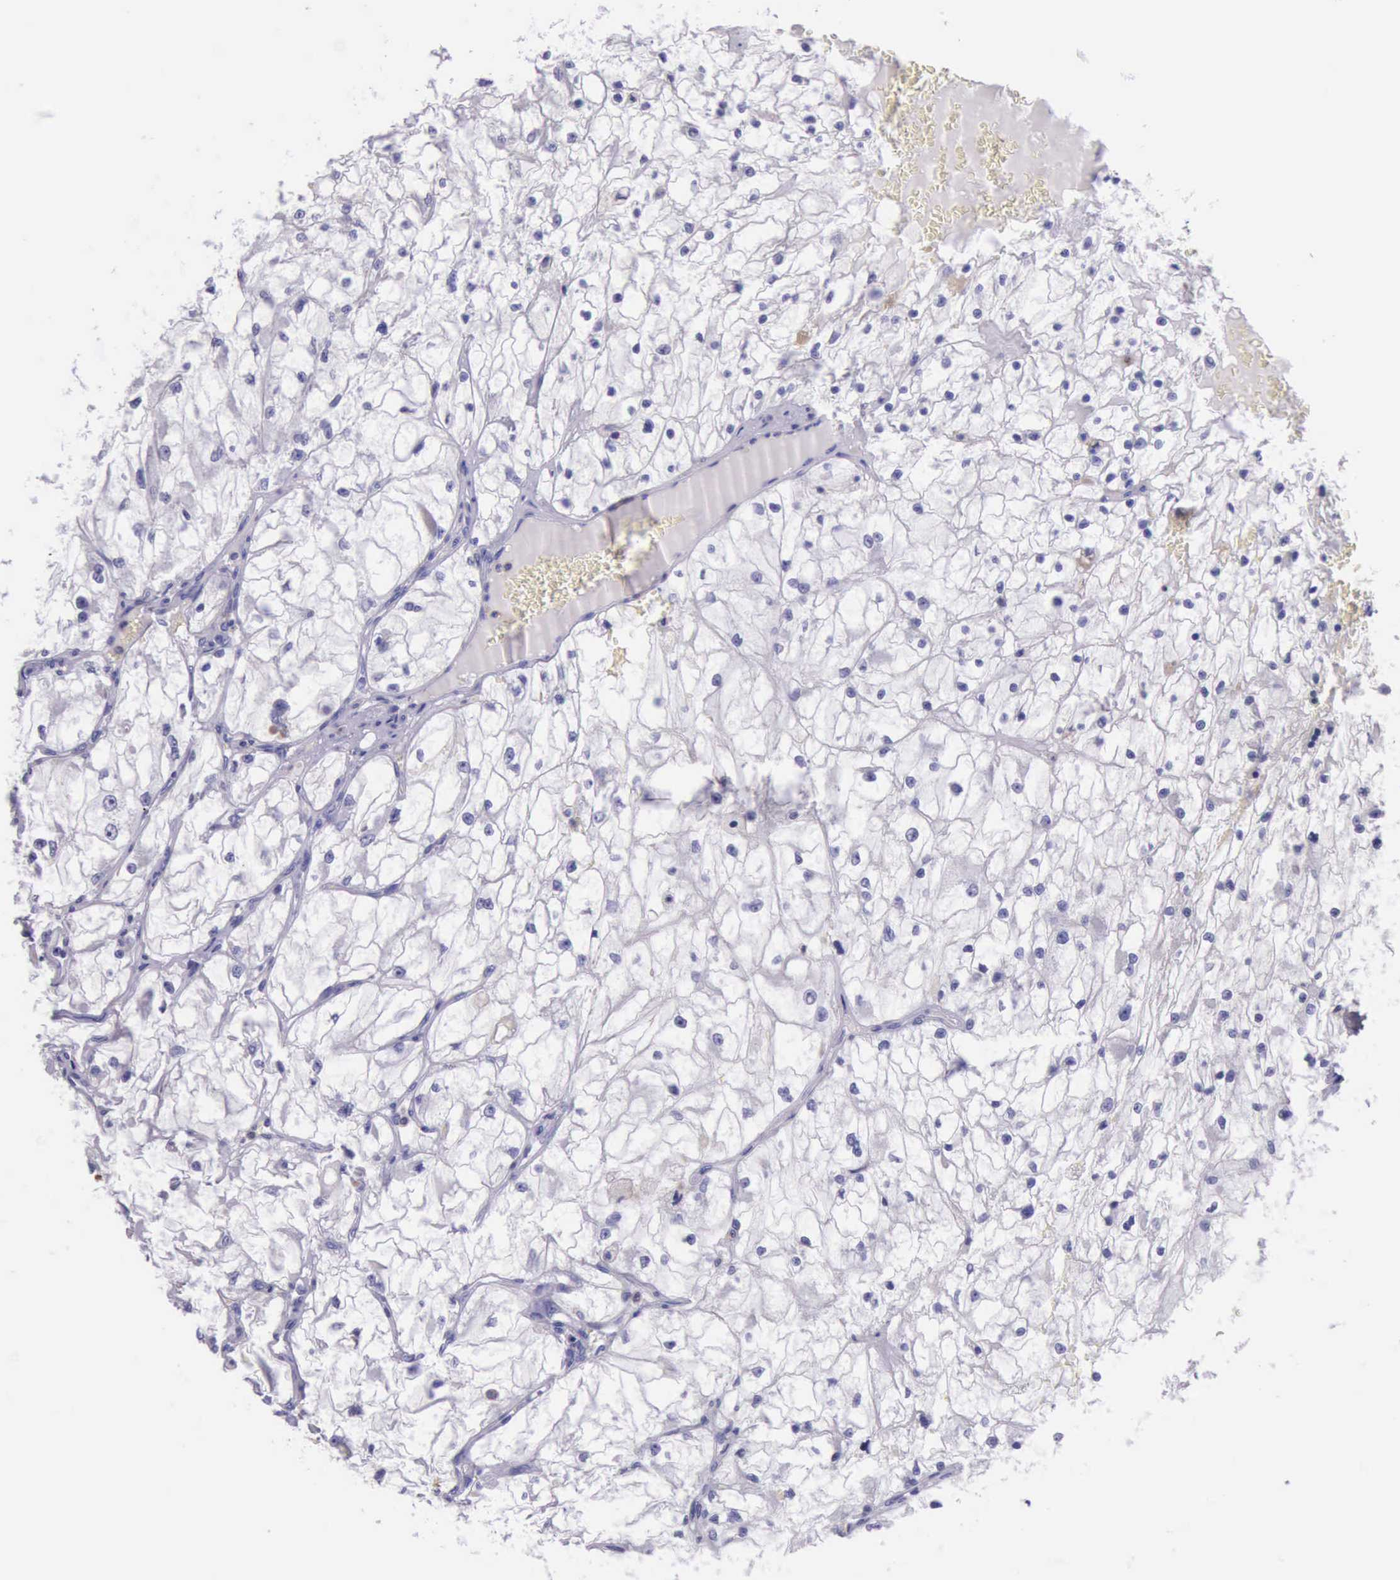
{"staining": {"intensity": "negative", "quantity": "none", "location": "none"}, "tissue": "renal cancer", "cell_type": "Tumor cells", "image_type": "cancer", "snomed": [{"axis": "morphology", "description": "Adenocarcinoma, NOS"}, {"axis": "topography", "description": "Kidney"}], "caption": "A histopathology image of human renal adenocarcinoma is negative for staining in tumor cells. (Immunohistochemistry, brightfield microscopy, high magnification).", "gene": "BTK", "patient": {"sex": "male", "age": 61}}